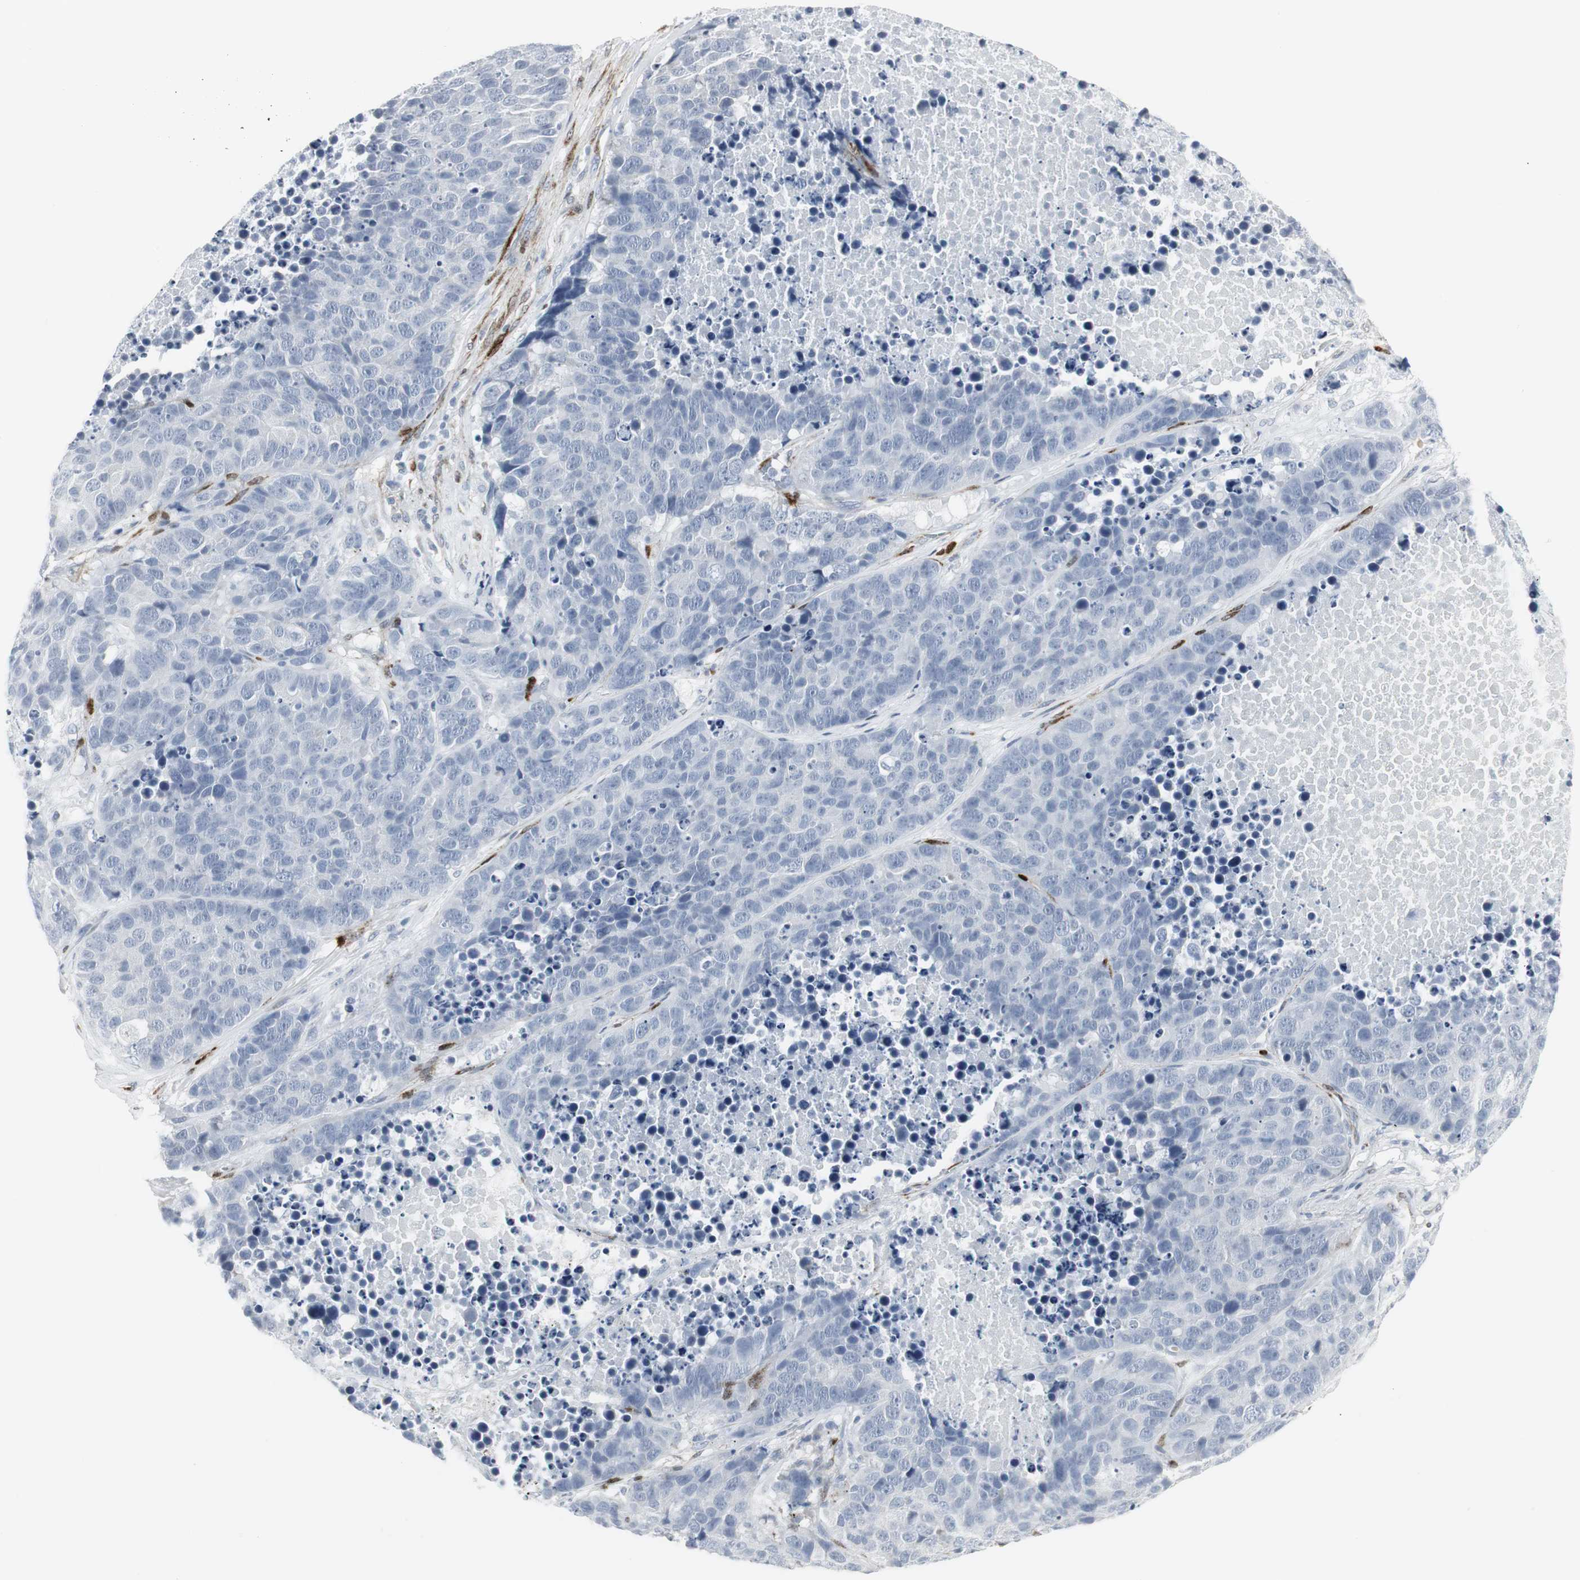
{"staining": {"intensity": "negative", "quantity": "none", "location": "none"}, "tissue": "carcinoid", "cell_type": "Tumor cells", "image_type": "cancer", "snomed": [{"axis": "morphology", "description": "Carcinoid, malignant, NOS"}, {"axis": "topography", "description": "Lung"}], "caption": "Immunohistochemistry (IHC) of human malignant carcinoid reveals no expression in tumor cells.", "gene": "PPP1R14A", "patient": {"sex": "male", "age": 60}}